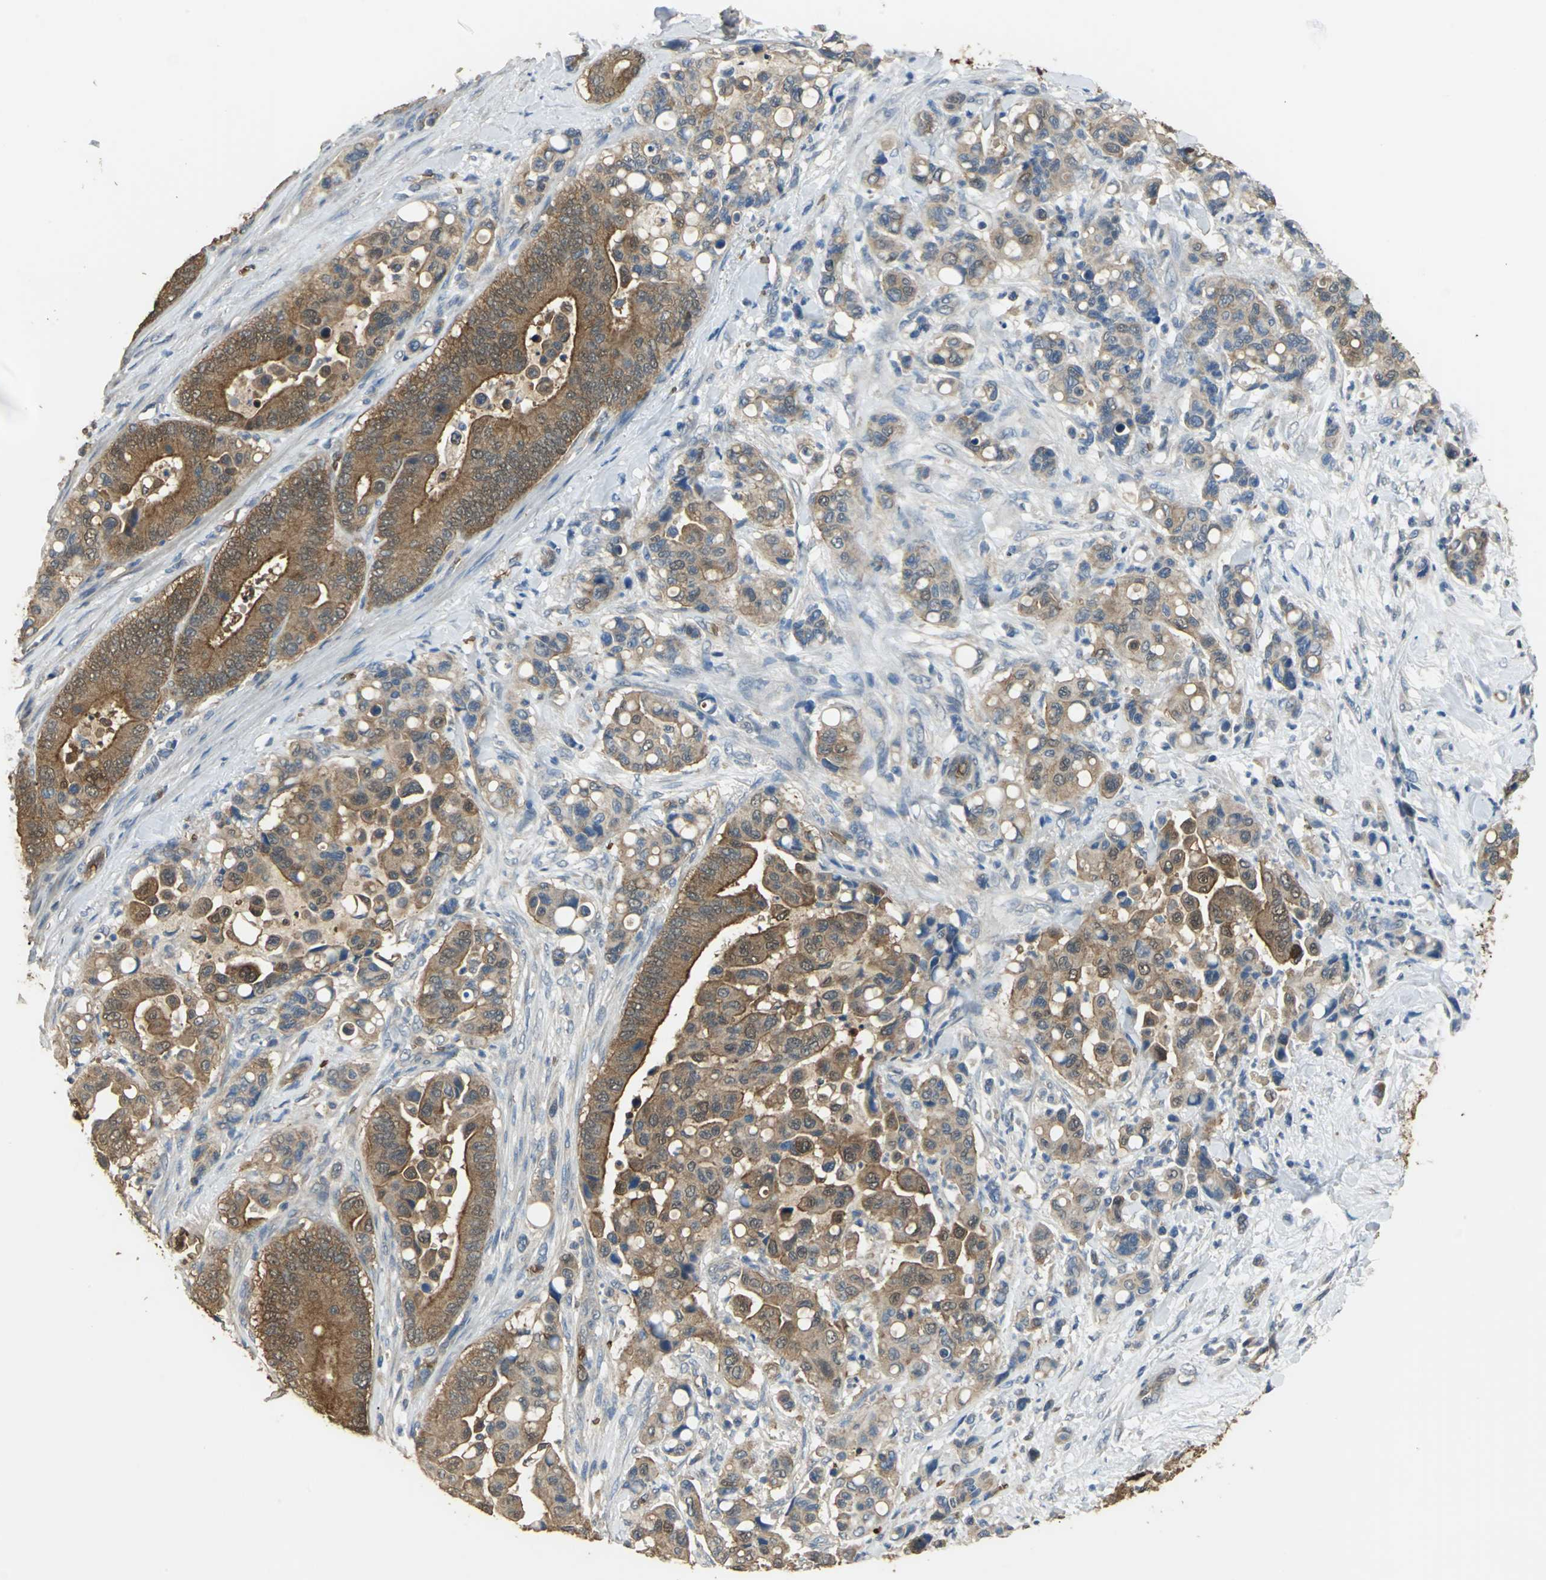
{"staining": {"intensity": "moderate", "quantity": ">75%", "location": "cytoplasmic/membranous,nuclear"}, "tissue": "colorectal cancer", "cell_type": "Tumor cells", "image_type": "cancer", "snomed": [{"axis": "morphology", "description": "Normal tissue, NOS"}, {"axis": "morphology", "description": "Adenocarcinoma, NOS"}, {"axis": "topography", "description": "Colon"}], "caption": "This histopathology image exhibits colorectal cancer stained with immunohistochemistry (IHC) to label a protein in brown. The cytoplasmic/membranous and nuclear of tumor cells show moderate positivity for the protein. Nuclei are counter-stained blue.", "gene": "DDAH1", "patient": {"sex": "male", "age": 82}}